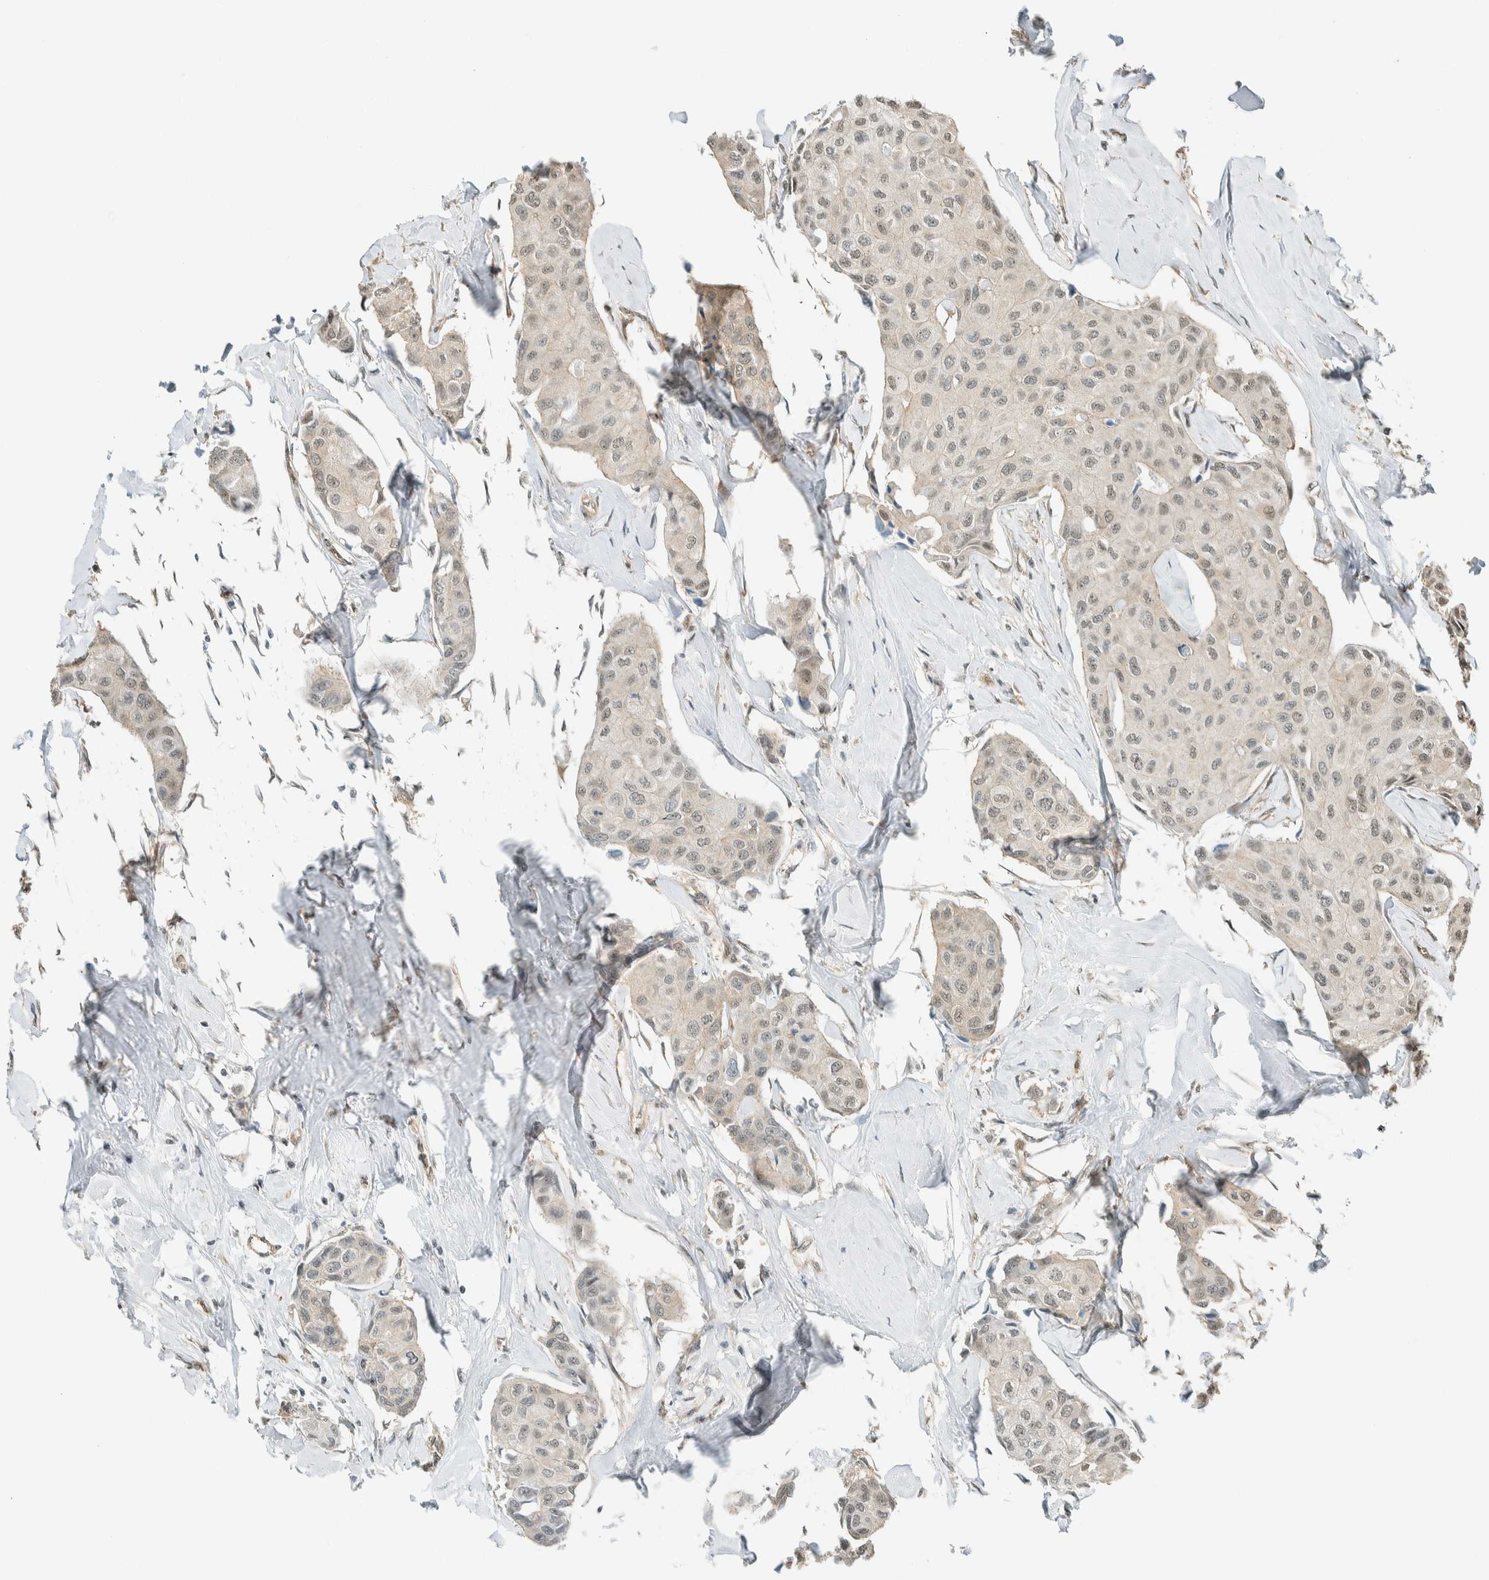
{"staining": {"intensity": "weak", "quantity": "<25%", "location": "cytoplasmic/membranous"}, "tissue": "breast cancer", "cell_type": "Tumor cells", "image_type": "cancer", "snomed": [{"axis": "morphology", "description": "Duct carcinoma"}, {"axis": "topography", "description": "Breast"}], "caption": "A histopathology image of breast infiltrating ductal carcinoma stained for a protein exhibits no brown staining in tumor cells.", "gene": "NIBAN2", "patient": {"sex": "female", "age": 80}}